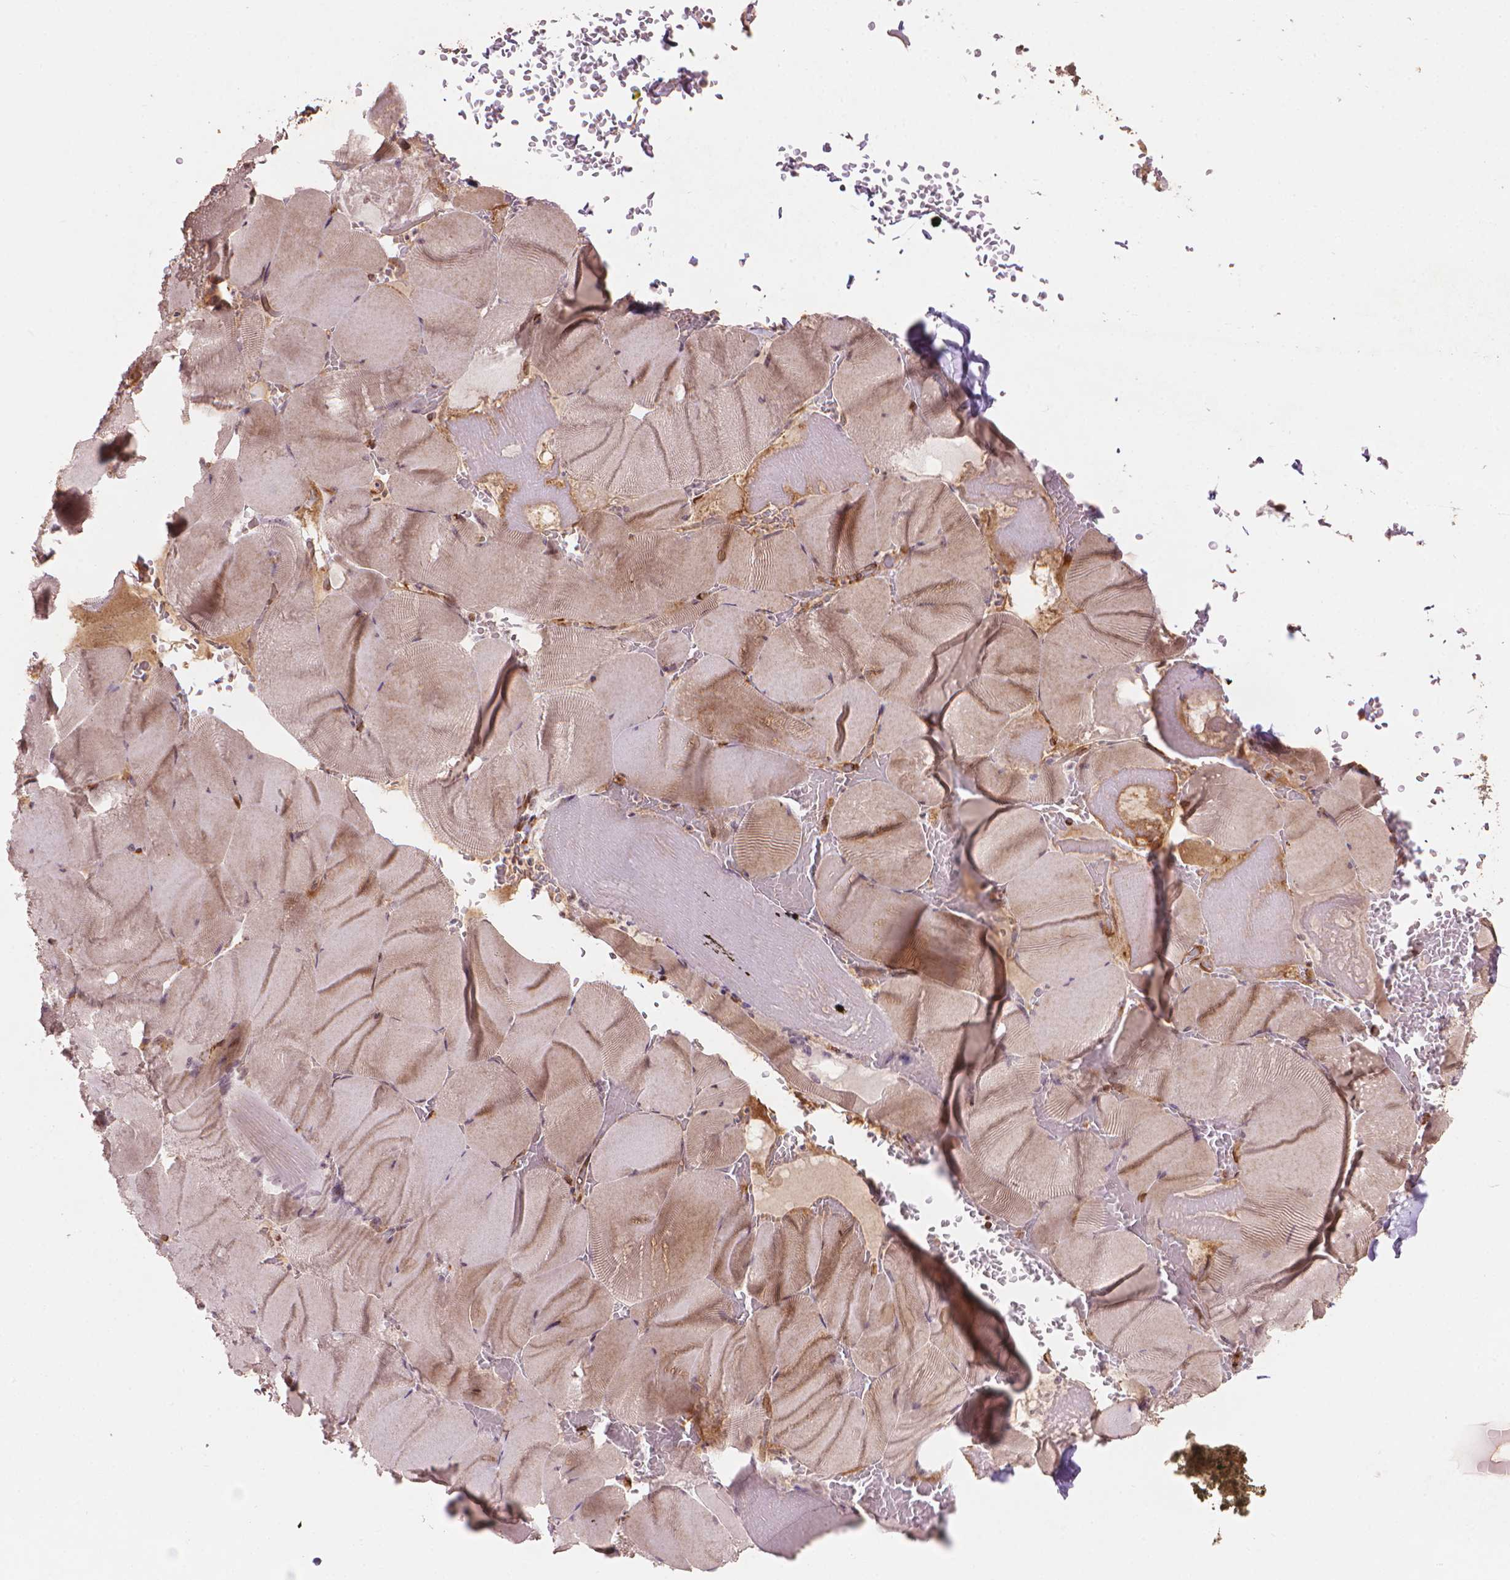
{"staining": {"intensity": "weak", "quantity": ">75%", "location": "cytoplasmic/membranous"}, "tissue": "skeletal muscle", "cell_type": "Myocytes", "image_type": "normal", "snomed": [{"axis": "morphology", "description": "Normal tissue, NOS"}, {"axis": "topography", "description": "Skeletal muscle"}], "caption": "Immunohistochemistry histopathology image of normal human skeletal muscle stained for a protein (brown), which shows low levels of weak cytoplasmic/membranous expression in approximately >75% of myocytes.", "gene": "SMC2", "patient": {"sex": "male", "age": 56}}